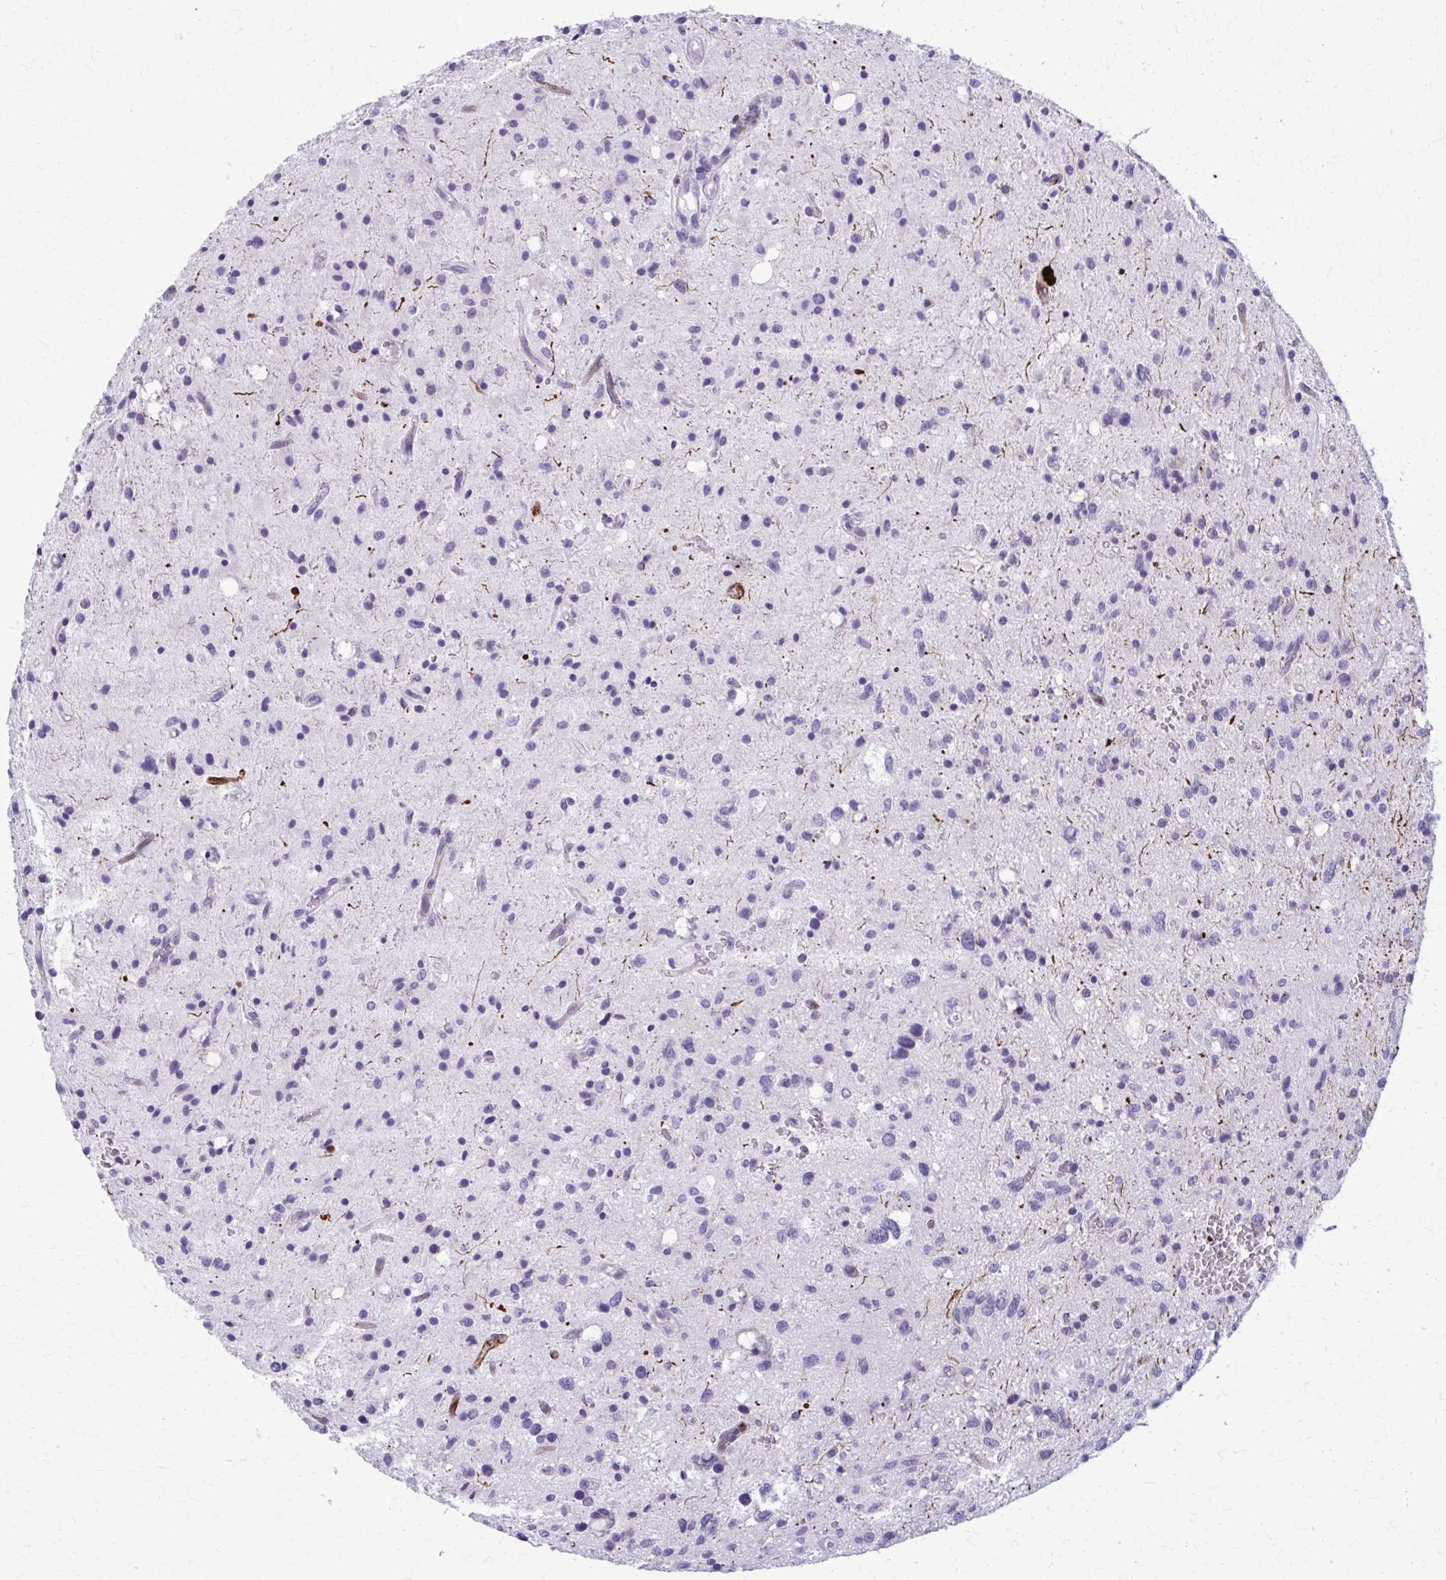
{"staining": {"intensity": "negative", "quantity": "none", "location": "none"}, "tissue": "glioma", "cell_type": "Tumor cells", "image_type": "cancer", "snomed": [{"axis": "morphology", "description": "Glioma, malignant, Low grade"}, {"axis": "topography", "description": "Brain"}], "caption": "DAB immunohistochemical staining of malignant glioma (low-grade) exhibits no significant expression in tumor cells.", "gene": "PEDS1", "patient": {"sex": "female", "age": 58}}